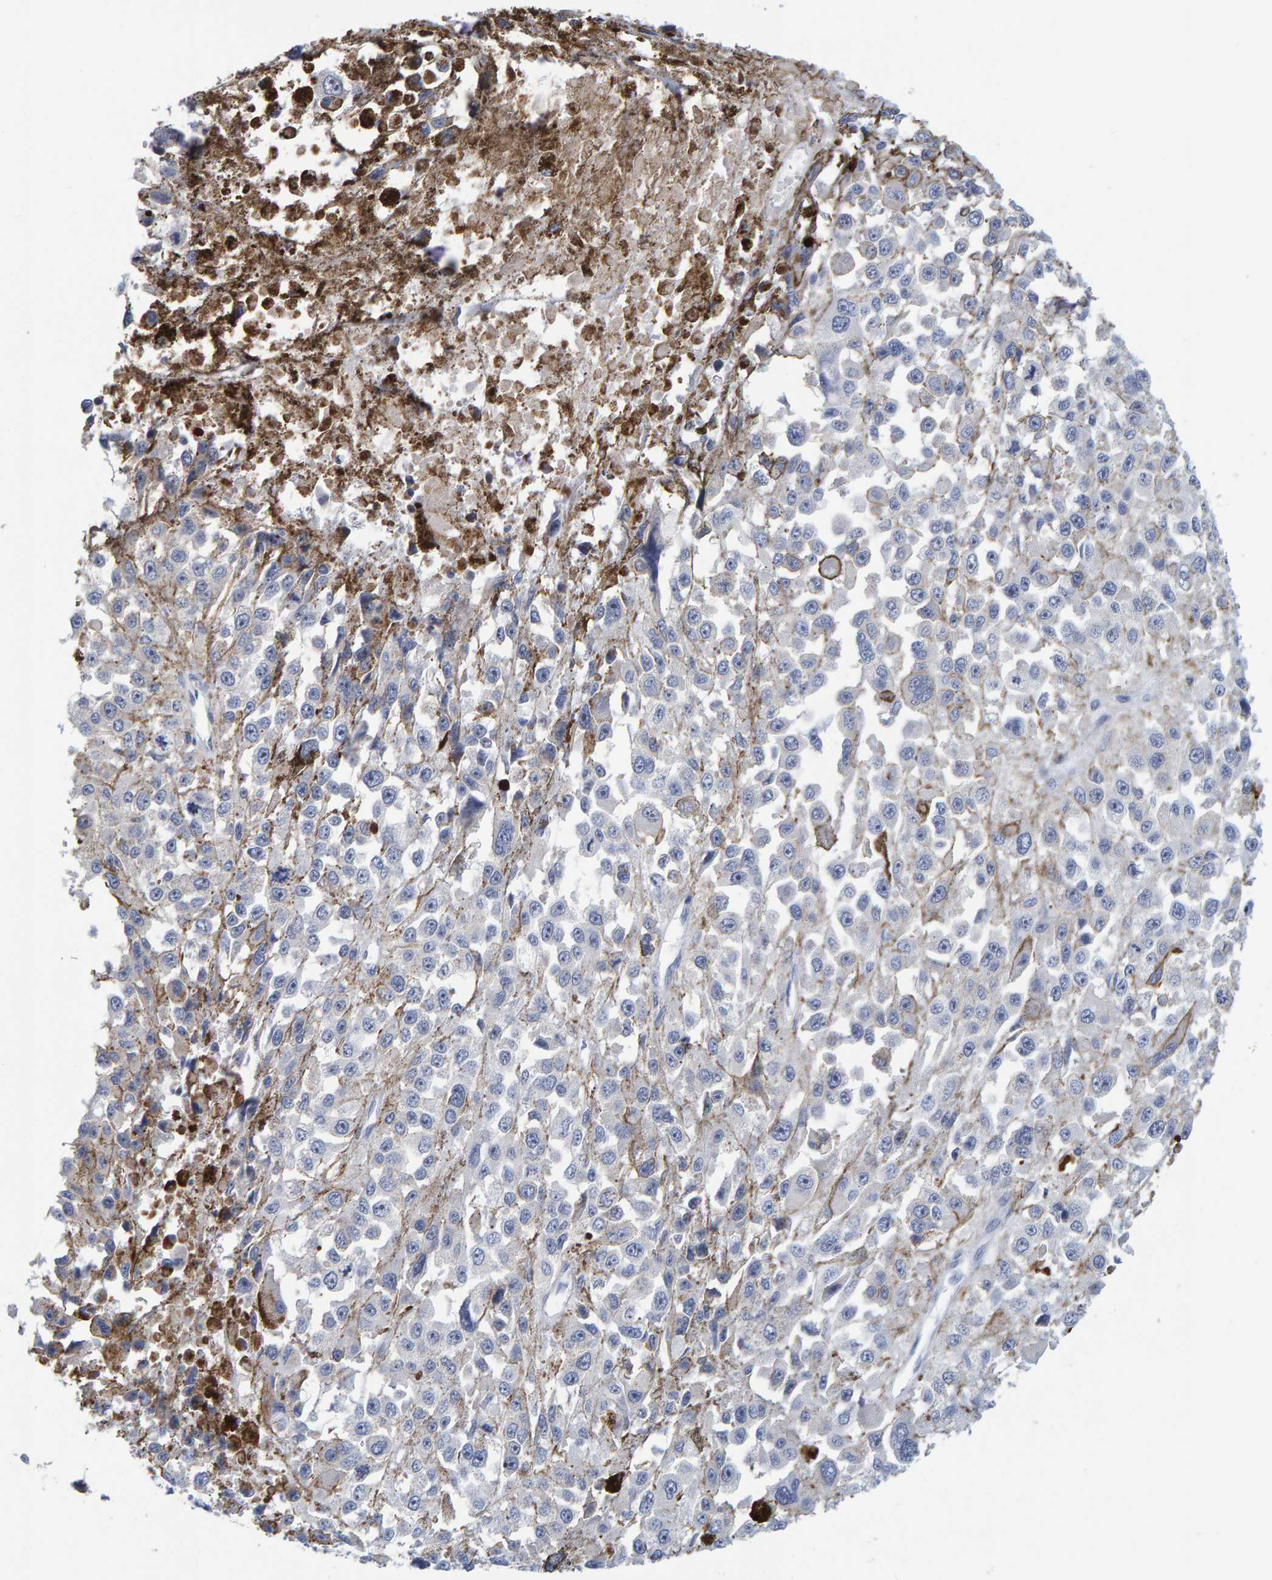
{"staining": {"intensity": "negative", "quantity": "none", "location": "none"}, "tissue": "melanoma", "cell_type": "Tumor cells", "image_type": "cancer", "snomed": [{"axis": "morphology", "description": "Malignant melanoma, Metastatic site"}, {"axis": "topography", "description": "Lymph node"}], "caption": "DAB immunohistochemical staining of melanoma exhibits no significant staining in tumor cells.", "gene": "ZNF77", "patient": {"sex": "male", "age": 59}}